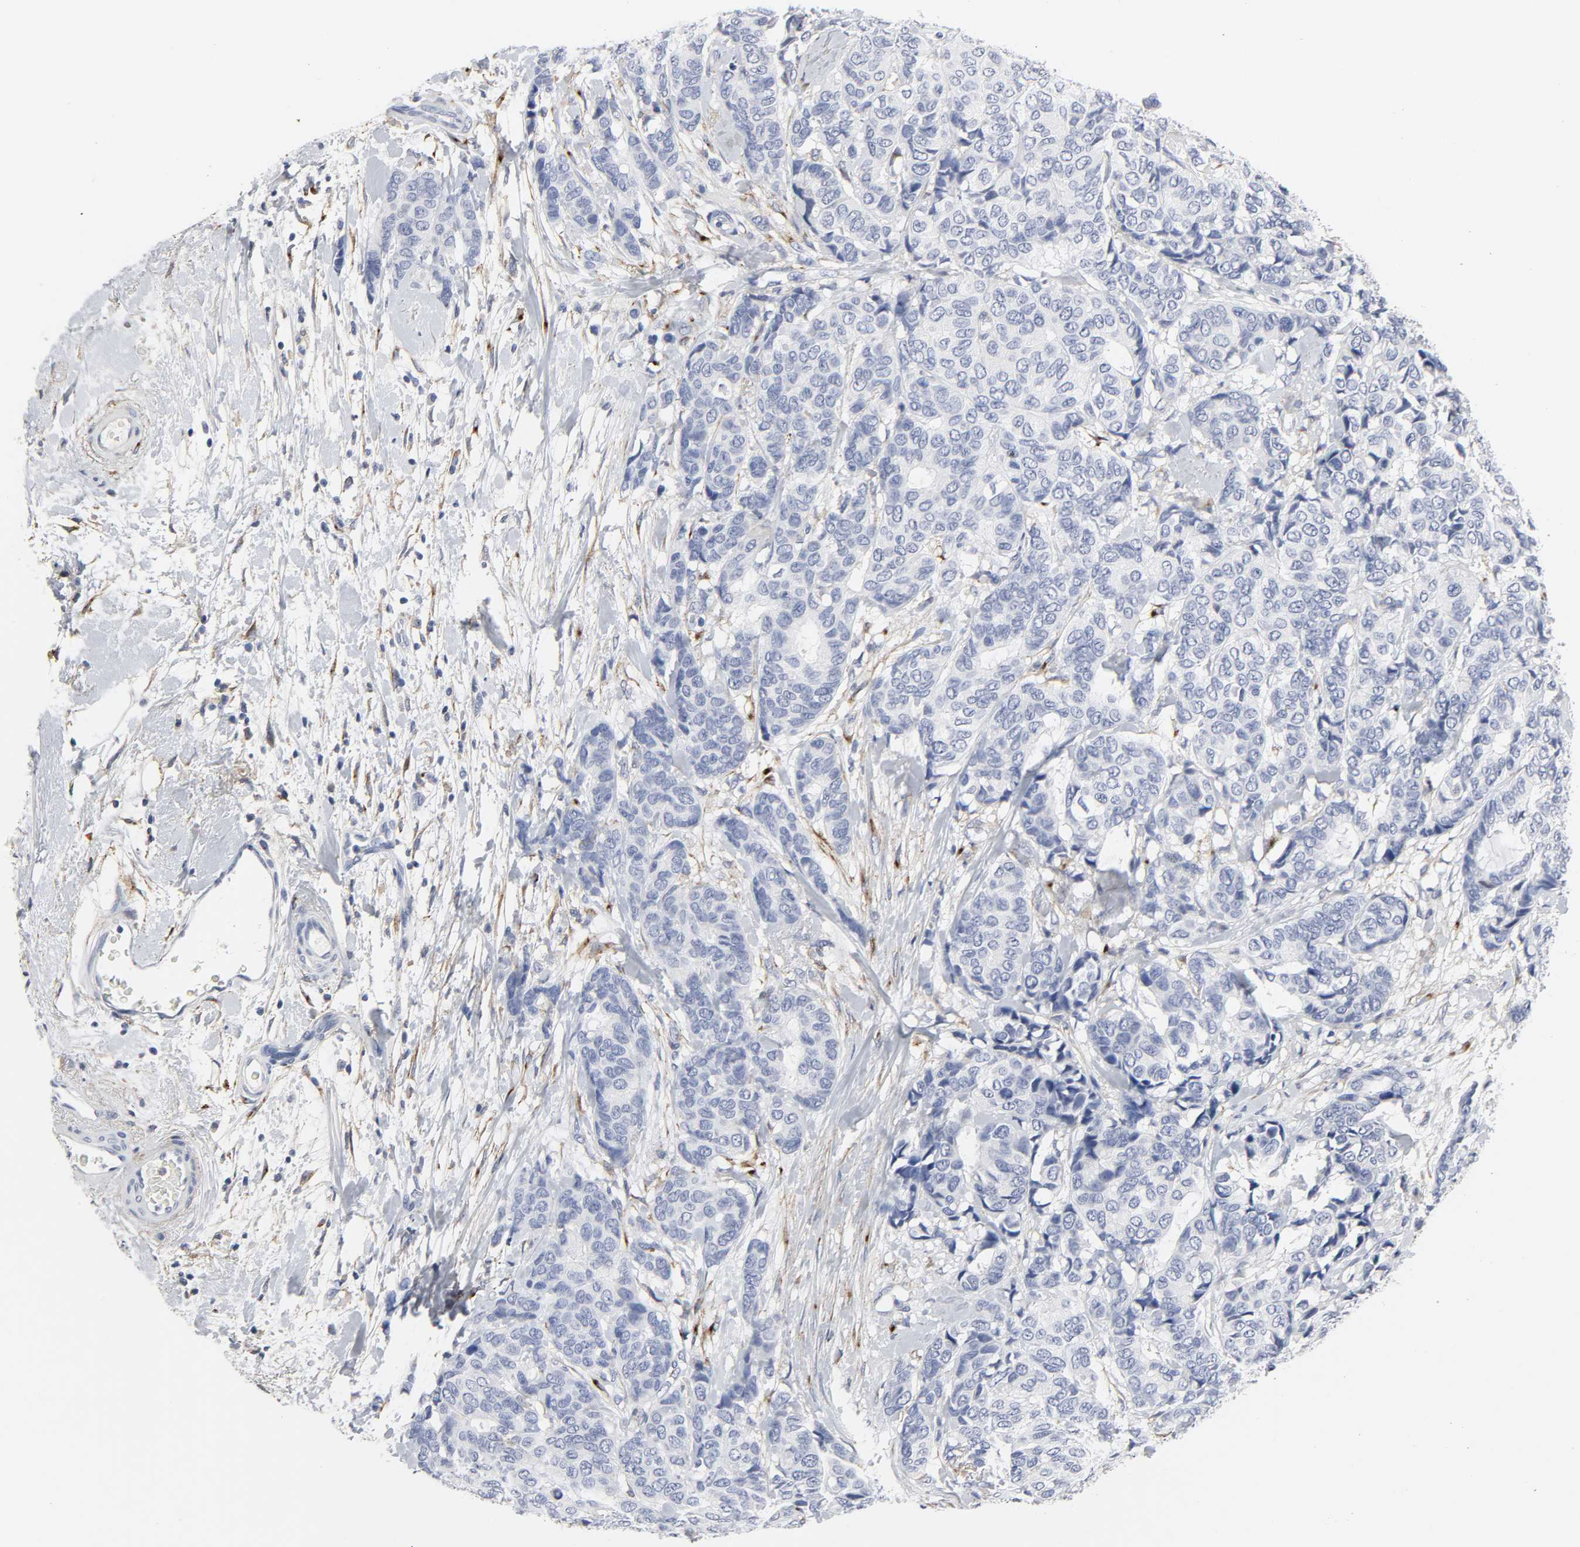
{"staining": {"intensity": "negative", "quantity": "none", "location": "none"}, "tissue": "breast cancer", "cell_type": "Tumor cells", "image_type": "cancer", "snomed": [{"axis": "morphology", "description": "Duct carcinoma"}, {"axis": "topography", "description": "Breast"}], "caption": "Tumor cells are negative for protein expression in human breast invasive ductal carcinoma. (DAB IHC visualized using brightfield microscopy, high magnification).", "gene": "LRP1", "patient": {"sex": "female", "age": 87}}